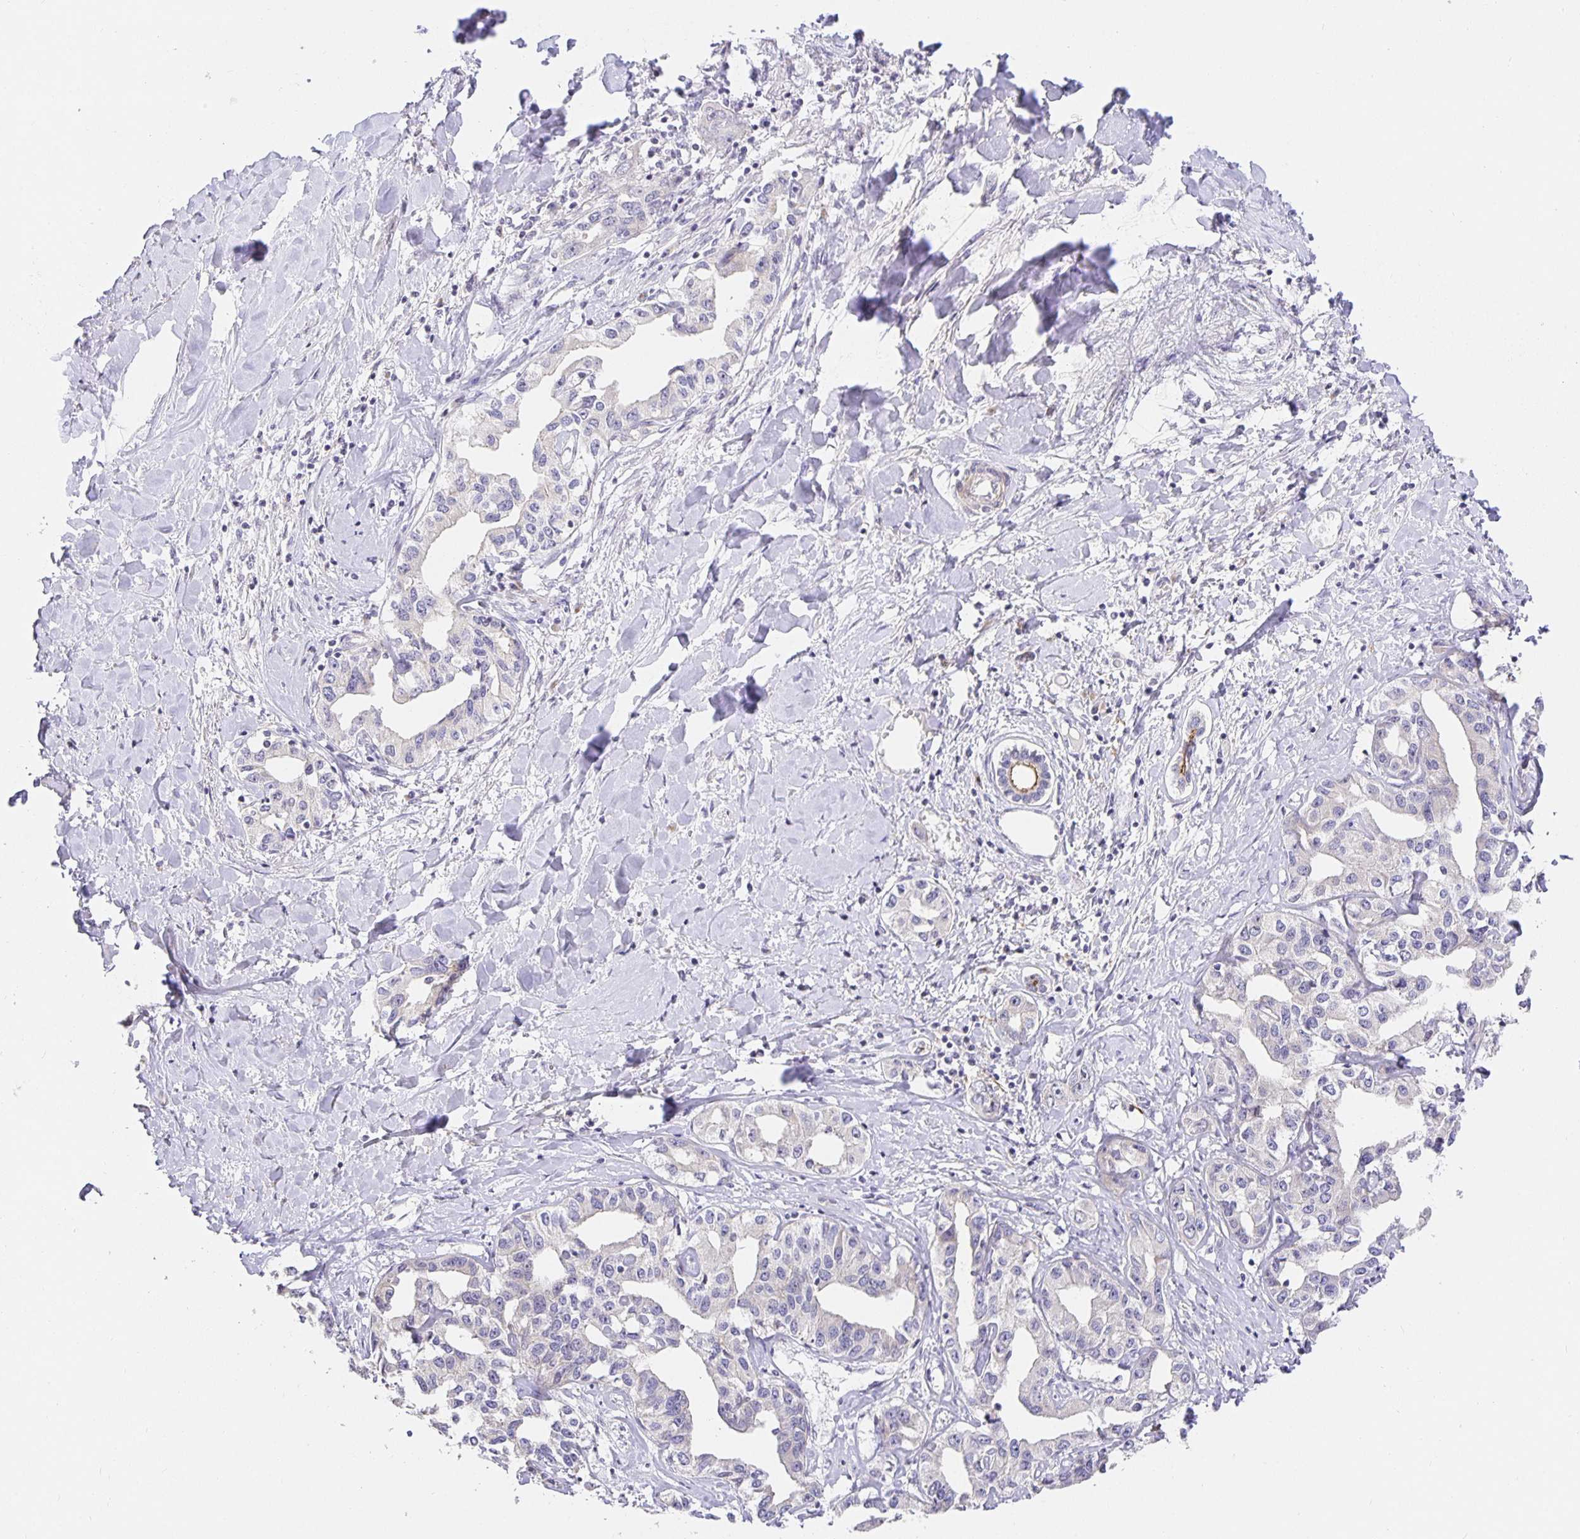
{"staining": {"intensity": "negative", "quantity": "none", "location": "none"}, "tissue": "liver cancer", "cell_type": "Tumor cells", "image_type": "cancer", "snomed": [{"axis": "morphology", "description": "Cholangiocarcinoma"}, {"axis": "topography", "description": "Liver"}], "caption": "This is a photomicrograph of immunohistochemistry staining of liver cancer (cholangiocarcinoma), which shows no positivity in tumor cells. (DAB immunohistochemistry, high magnification).", "gene": "TJP3", "patient": {"sex": "male", "age": 59}}